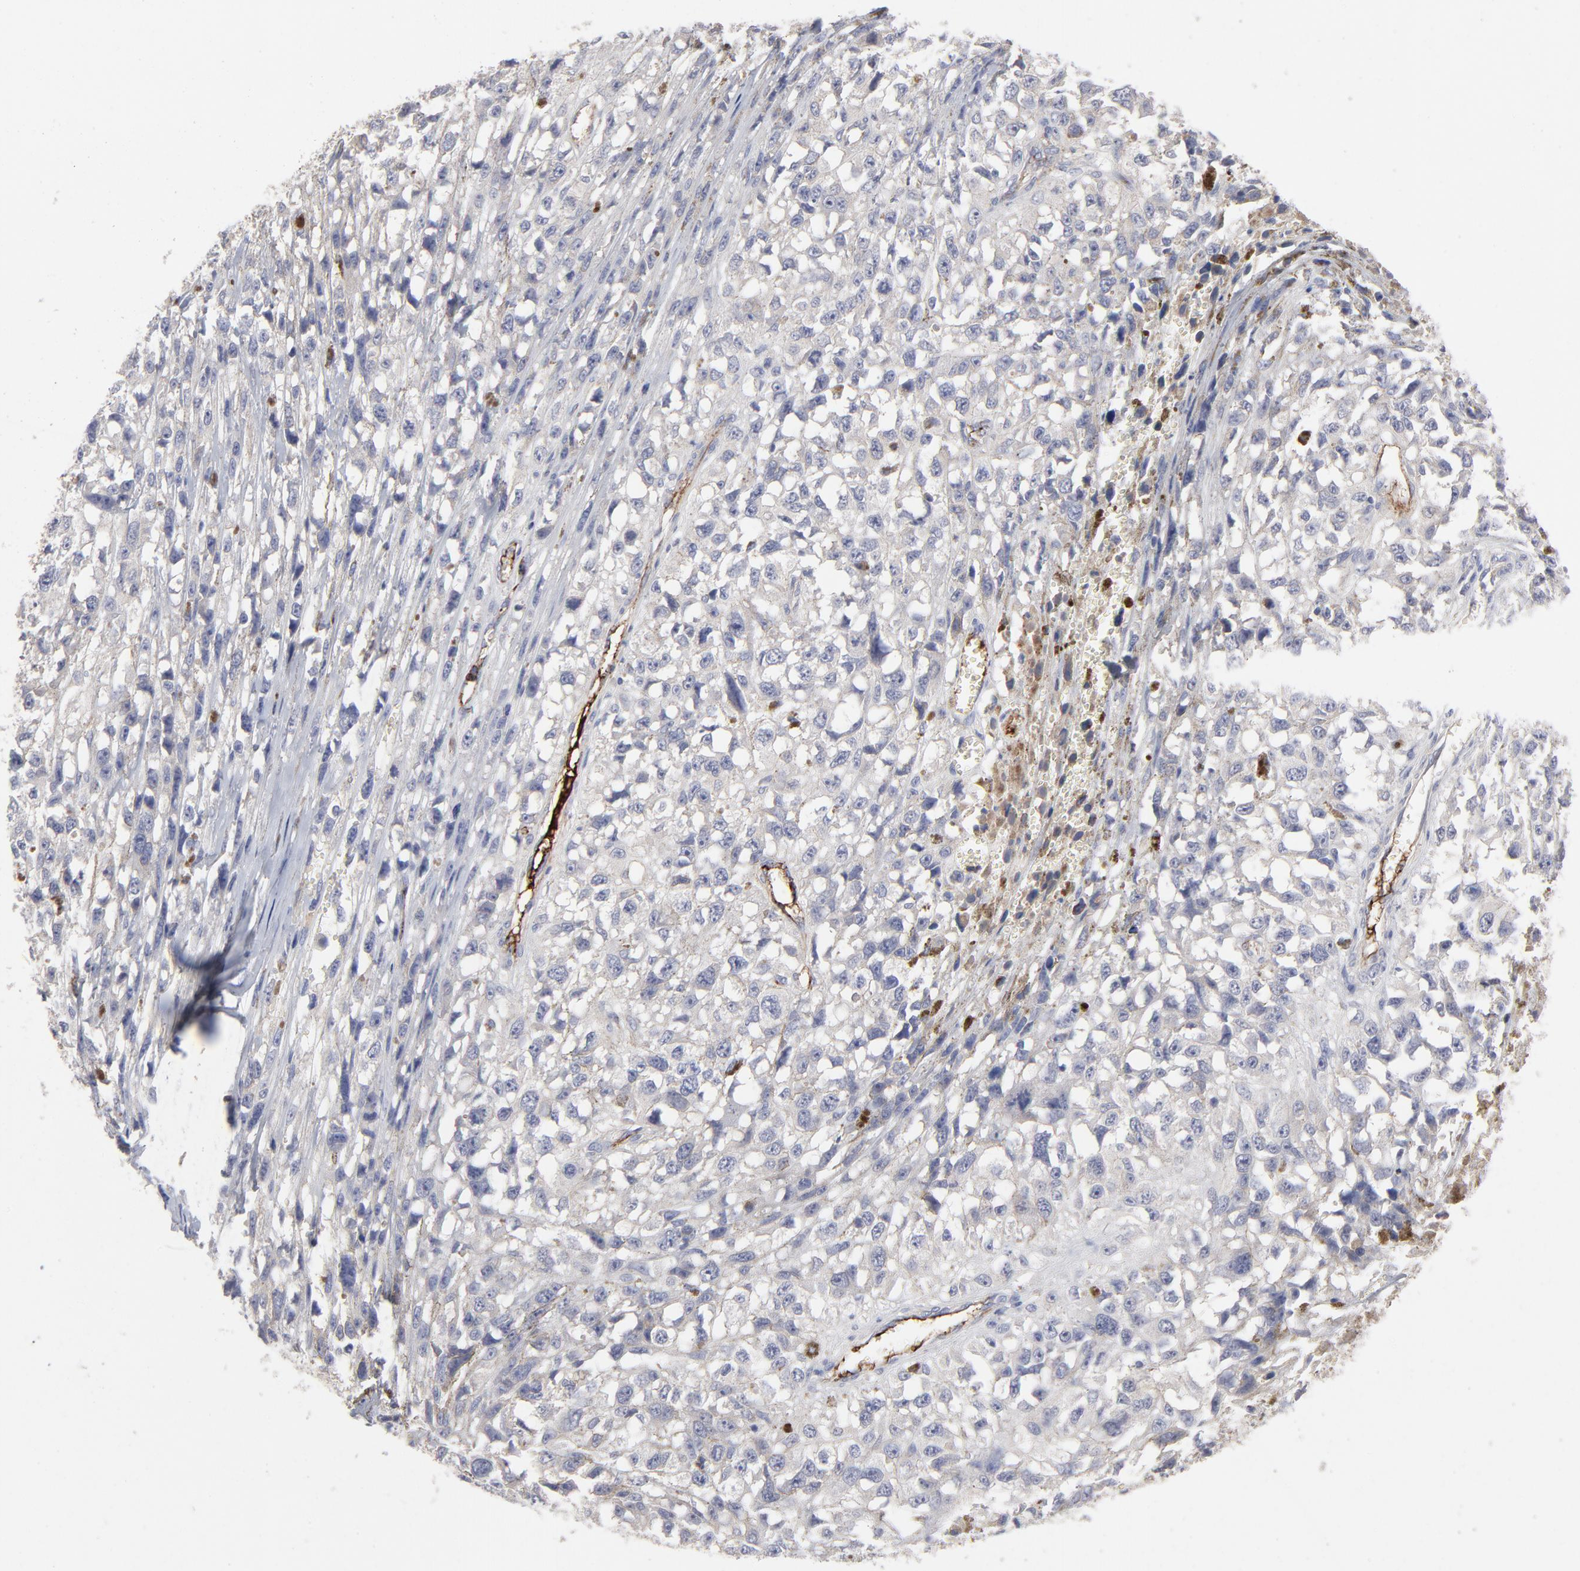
{"staining": {"intensity": "negative", "quantity": "none", "location": "none"}, "tissue": "melanoma", "cell_type": "Tumor cells", "image_type": "cancer", "snomed": [{"axis": "morphology", "description": "Malignant melanoma, Metastatic site"}, {"axis": "topography", "description": "Lymph node"}], "caption": "Tumor cells are negative for protein expression in human malignant melanoma (metastatic site).", "gene": "CCR3", "patient": {"sex": "male", "age": 59}}